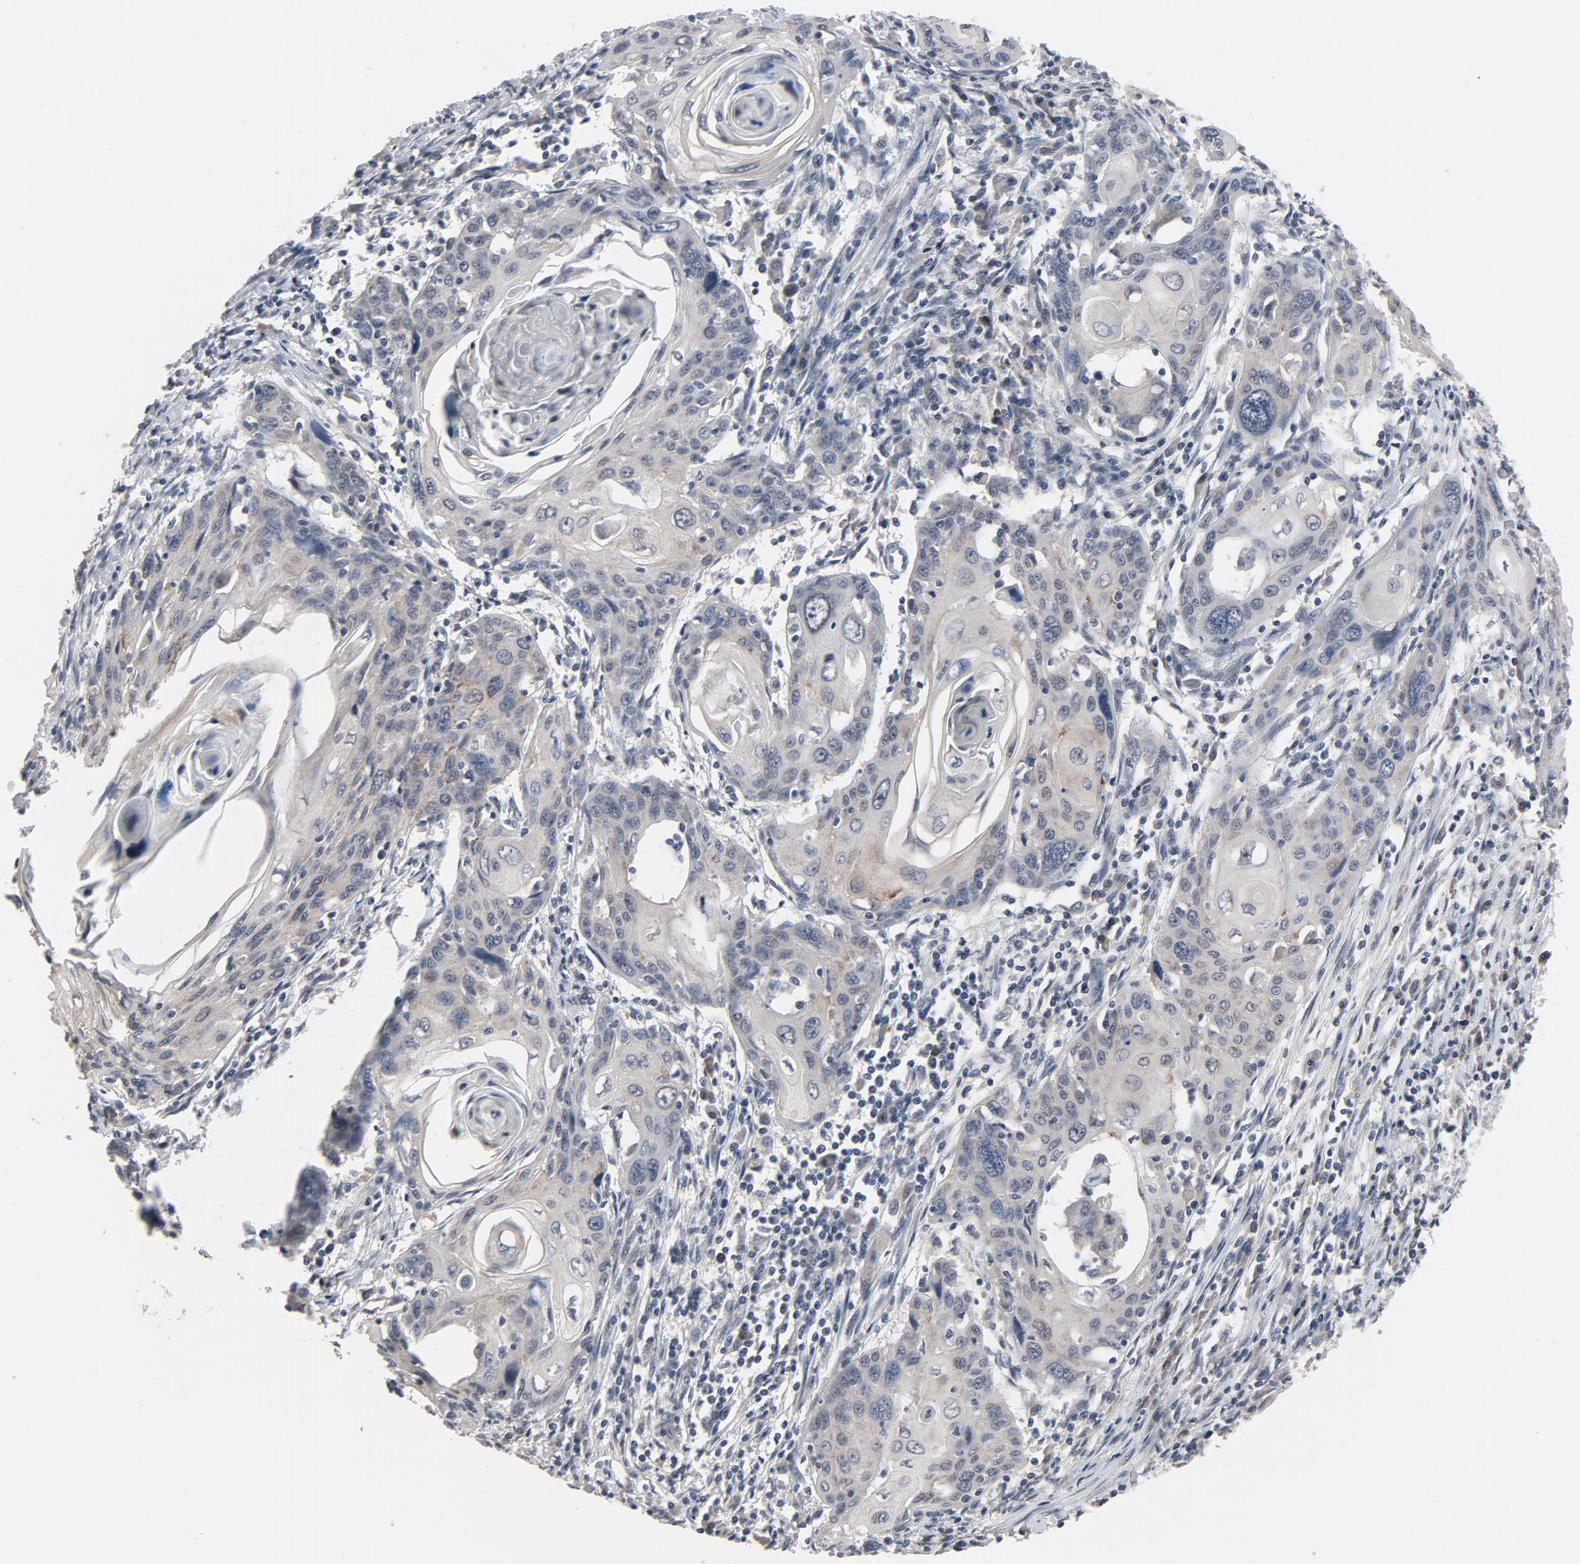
{"staining": {"intensity": "weak", "quantity": "<25%", "location": "cytoplasmic/membranous"}, "tissue": "cervical cancer", "cell_type": "Tumor cells", "image_type": "cancer", "snomed": [{"axis": "morphology", "description": "Squamous cell carcinoma, NOS"}, {"axis": "topography", "description": "Cervix"}], "caption": "This is a histopathology image of IHC staining of cervical squamous cell carcinoma, which shows no staining in tumor cells.", "gene": "MT3", "patient": {"sex": "female", "age": 54}}